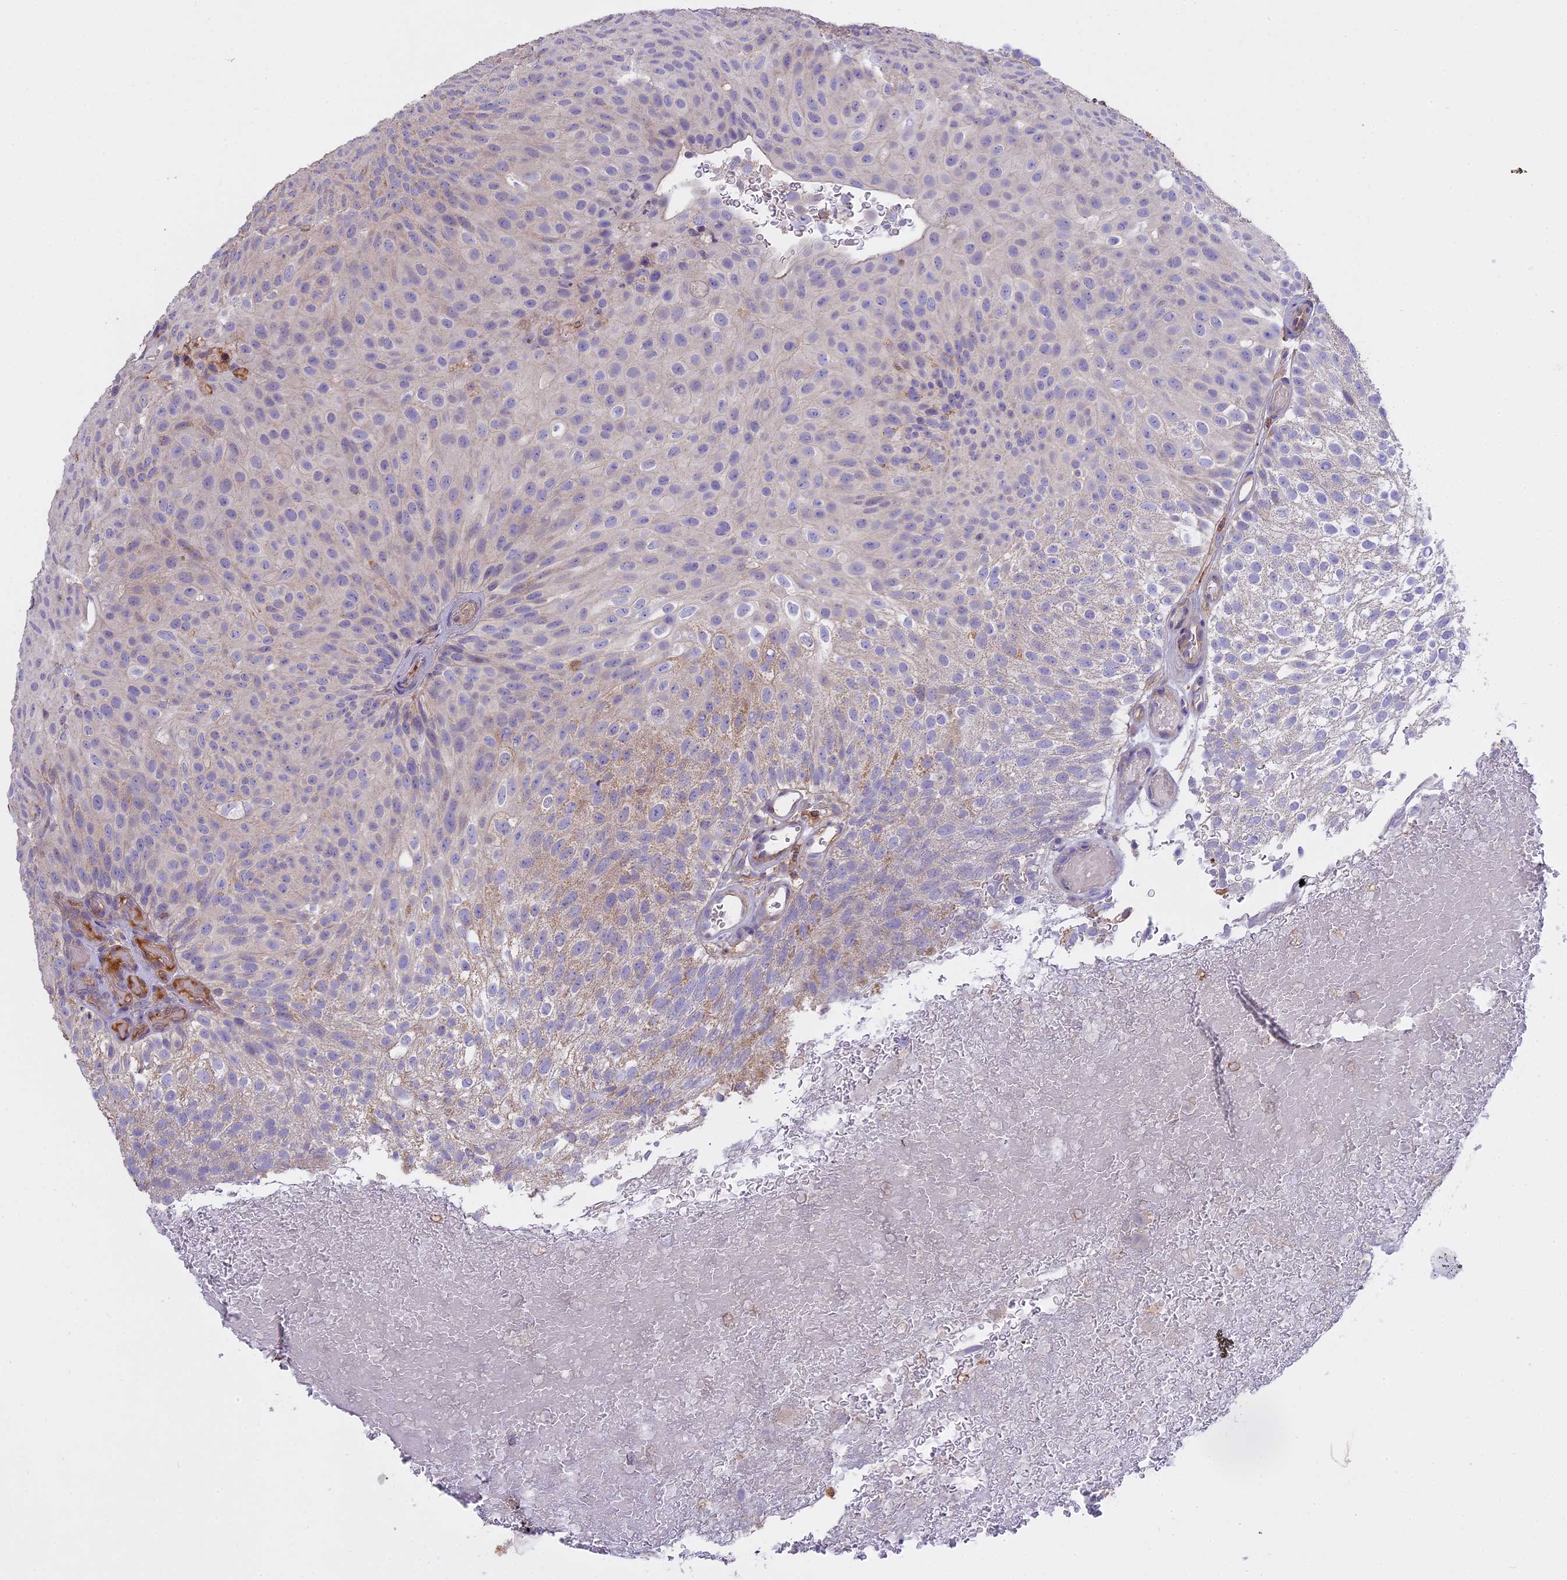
{"staining": {"intensity": "negative", "quantity": "none", "location": "none"}, "tissue": "urothelial cancer", "cell_type": "Tumor cells", "image_type": "cancer", "snomed": [{"axis": "morphology", "description": "Urothelial carcinoma, Low grade"}, {"axis": "topography", "description": "Urinary bladder"}], "caption": "Immunohistochemical staining of human urothelial carcinoma (low-grade) reveals no significant expression in tumor cells.", "gene": "CFAP119", "patient": {"sex": "male", "age": 78}}